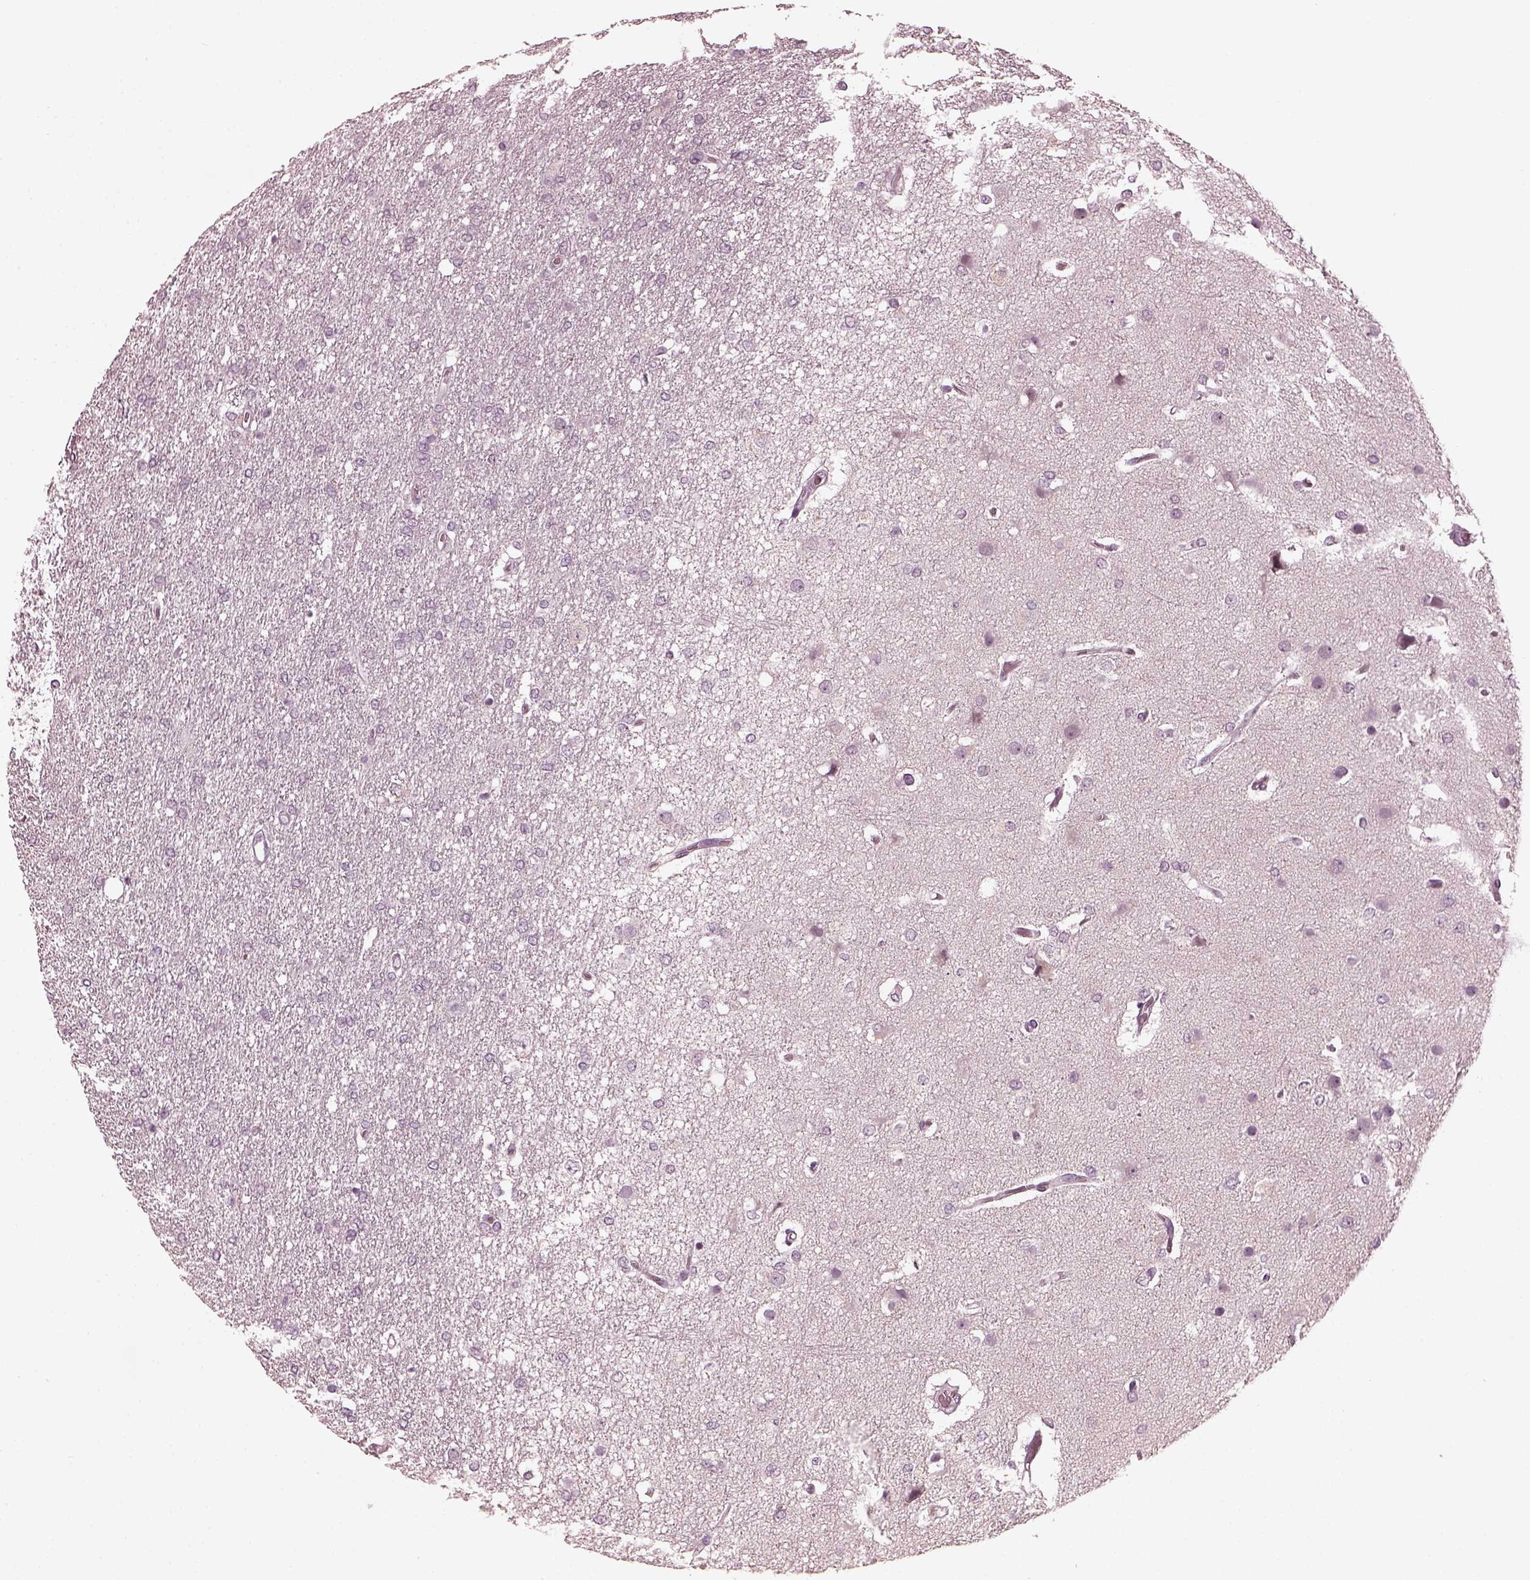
{"staining": {"intensity": "negative", "quantity": "none", "location": "none"}, "tissue": "glioma", "cell_type": "Tumor cells", "image_type": "cancer", "snomed": [{"axis": "morphology", "description": "Glioma, malignant, High grade"}, {"axis": "topography", "description": "Brain"}], "caption": "The immunohistochemistry (IHC) histopathology image has no significant positivity in tumor cells of glioma tissue.", "gene": "CCDC170", "patient": {"sex": "female", "age": 61}}